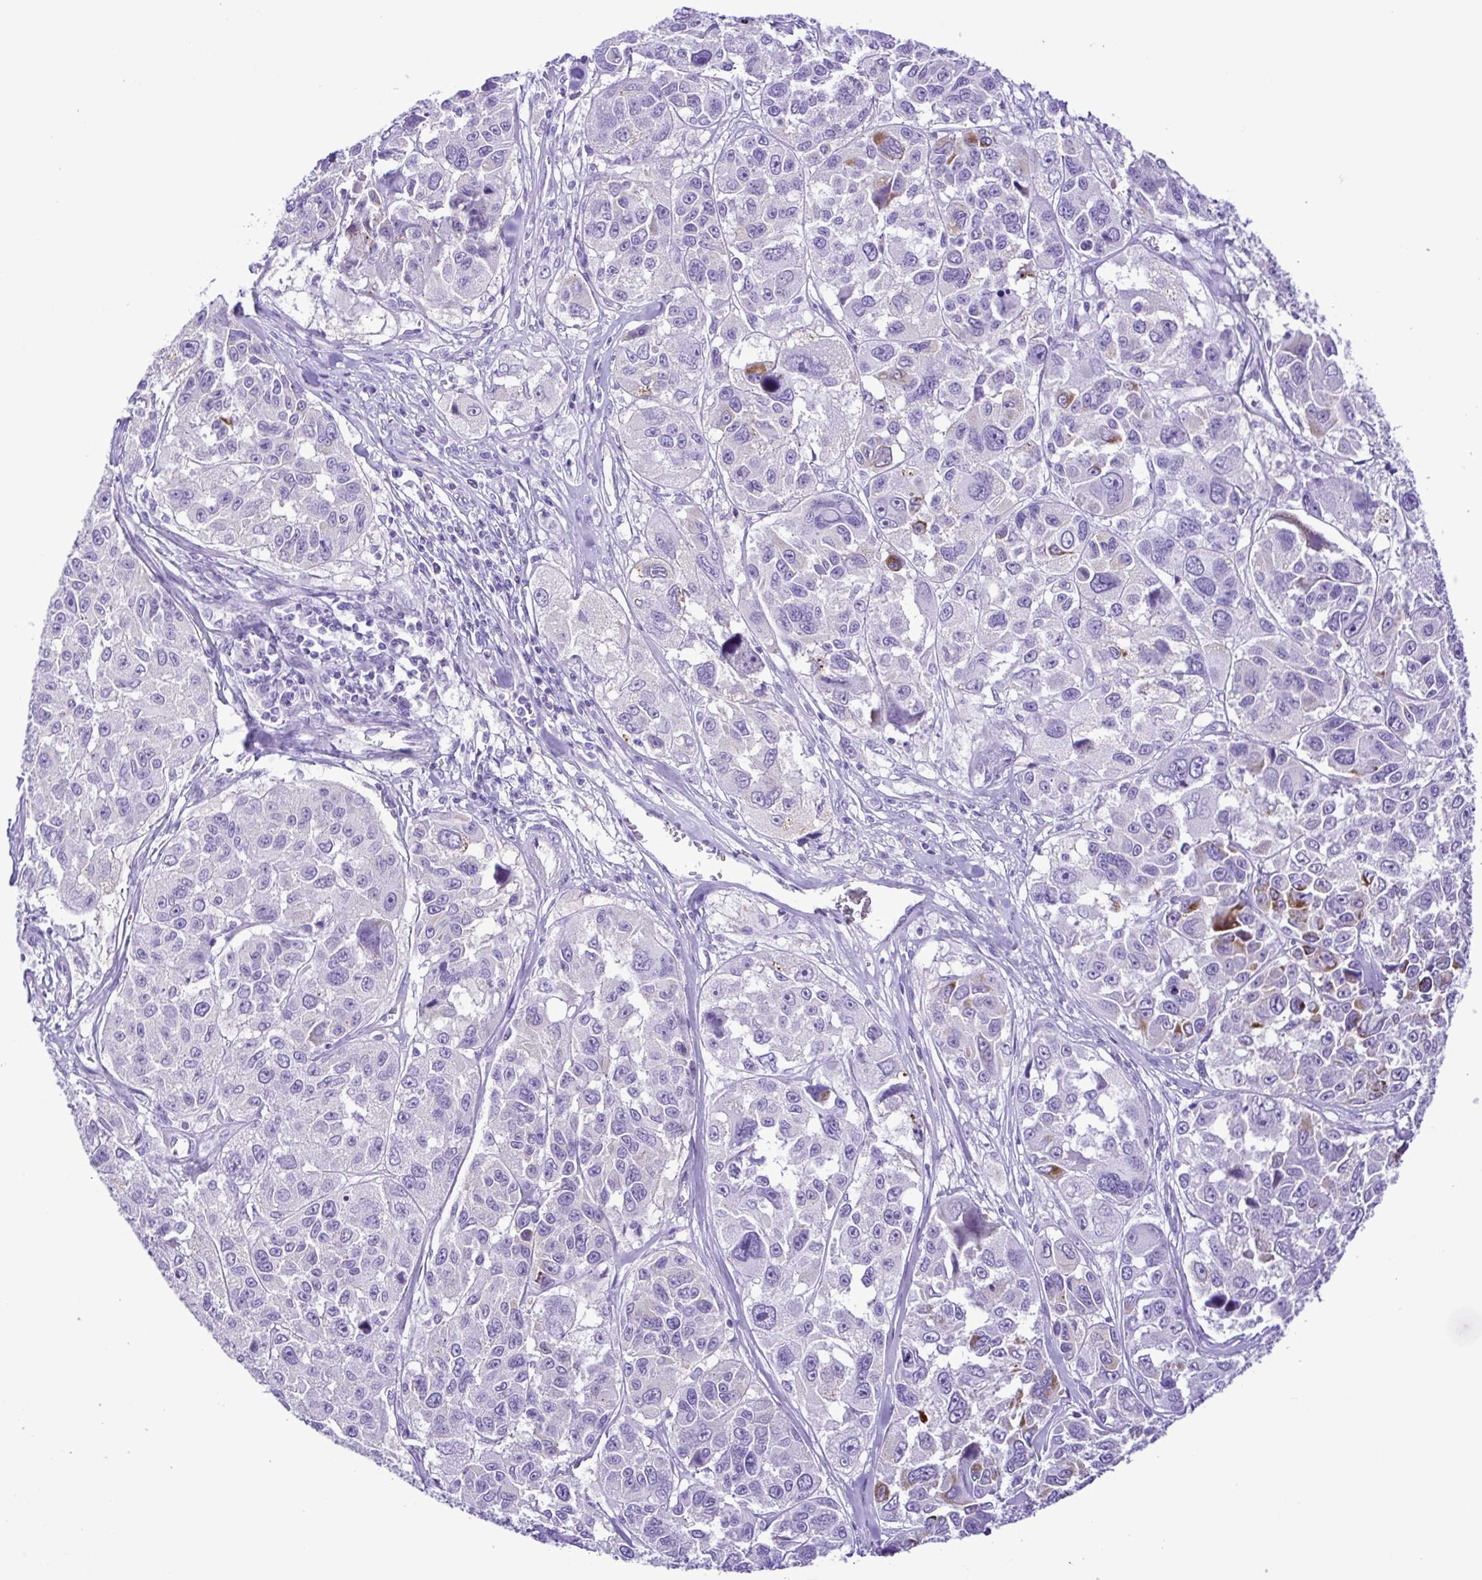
{"staining": {"intensity": "negative", "quantity": "none", "location": "none"}, "tissue": "melanoma", "cell_type": "Tumor cells", "image_type": "cancer", "snomed": [{"axis": "morphology", "description": "Malignant melanoma, NOS"}, {"axis": "topography", "description": "Skin"}], "caption": "This is an IHC photomicrograph of human melanoma. There is no staining in tumor cells.", "gene": "SYT1", "patient": {"sex": "female", "age": 66}}